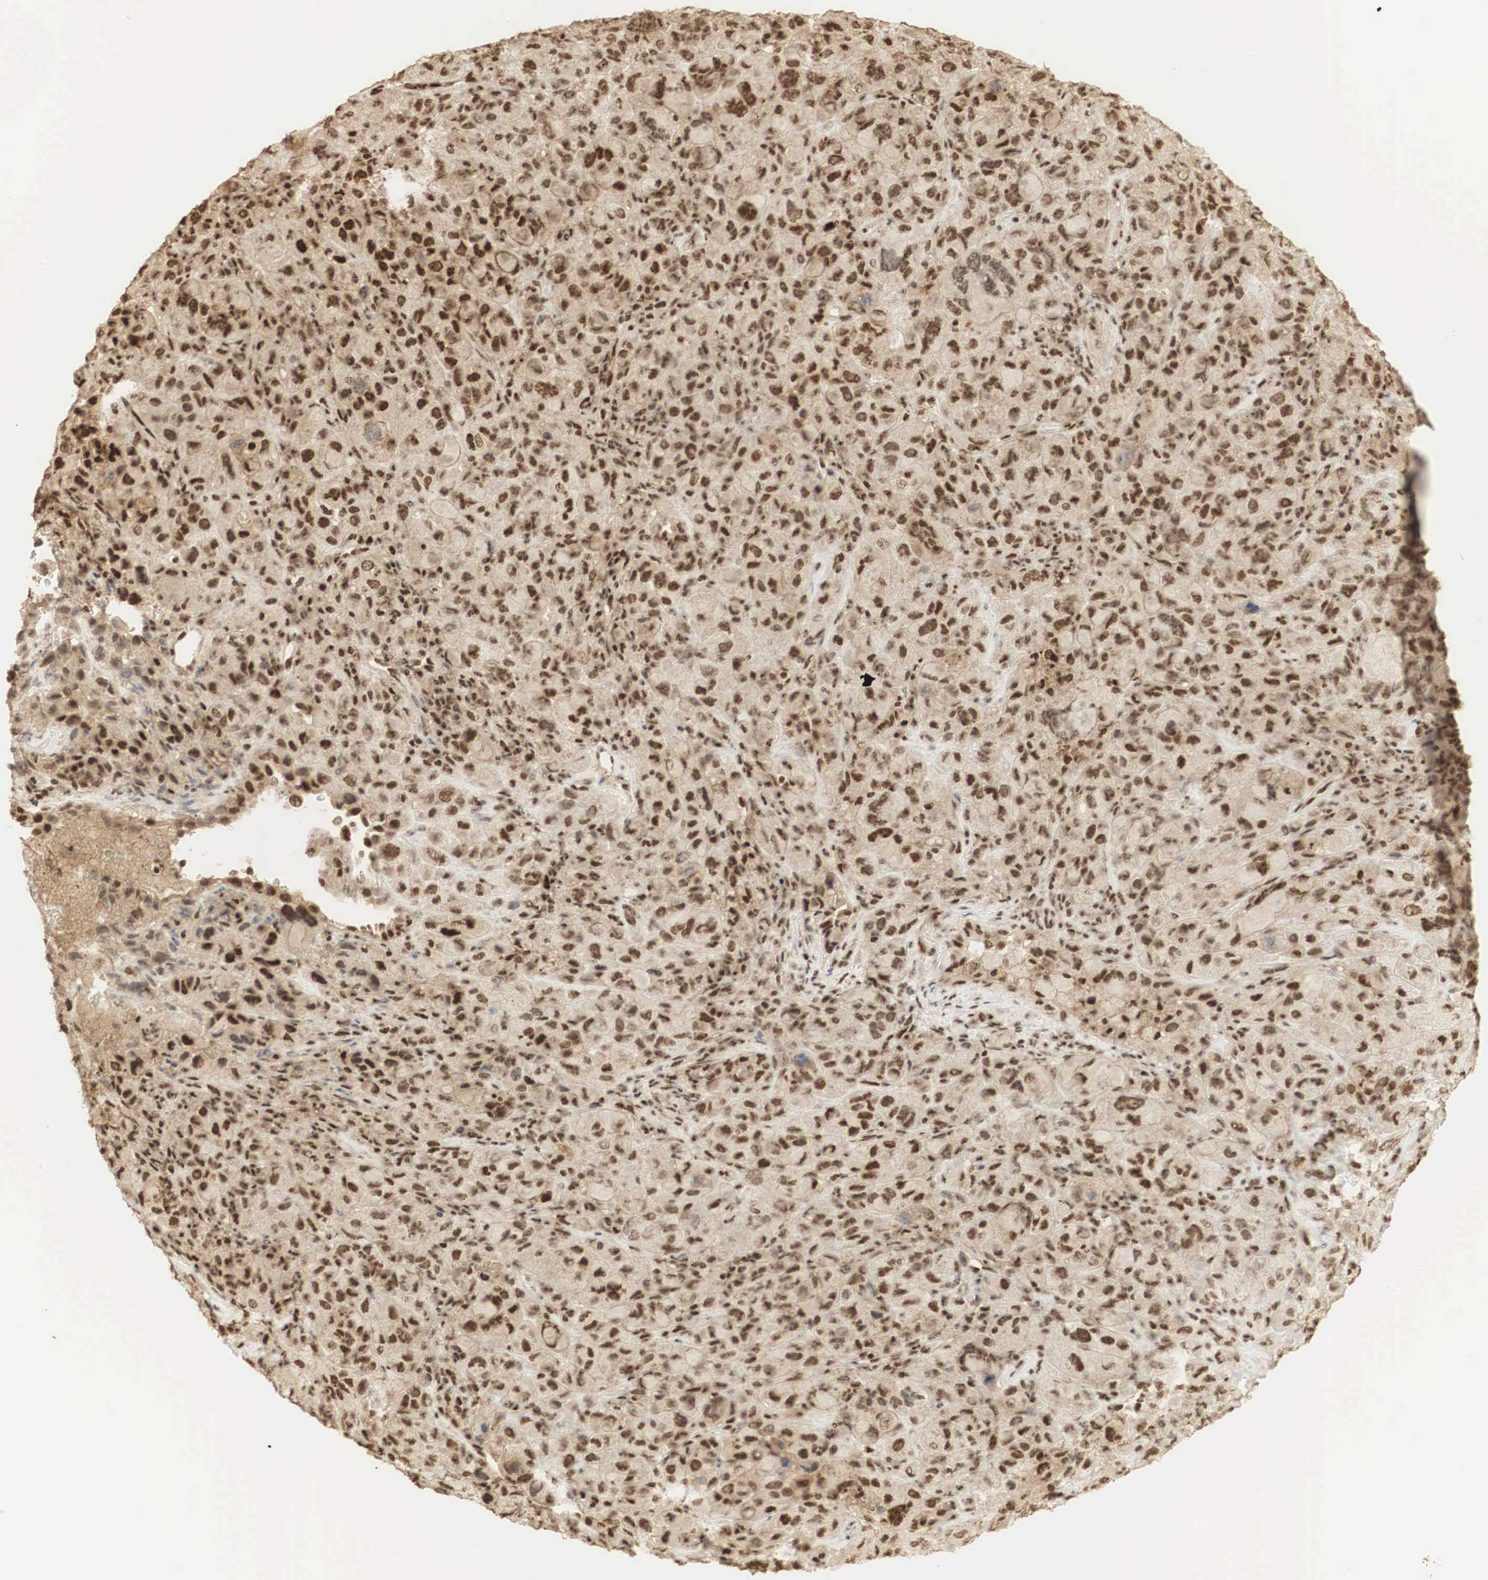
{"staining": {"intensity": "strong", "quantity": ">75%", "location": "cytoplasmic/membranous,nuclear"}, "tissue": "melanoma", "cell_type": "Tumor cells", "image_type": "cancer", "snomed": [{"axis": "morphology", "description": "Malignant melanoma, Metastatic site"}, {"axis": "topography", "description": "Skin"}], "caption": "Malignant melanoma (metastatic site) stained with a brown dye reveals strong cytoplasmic/membranous and nuclear positive staining in about >75% of tumor cells.", "gene": "RNF113A", "patient": {"sex": "male", "age": 32}}